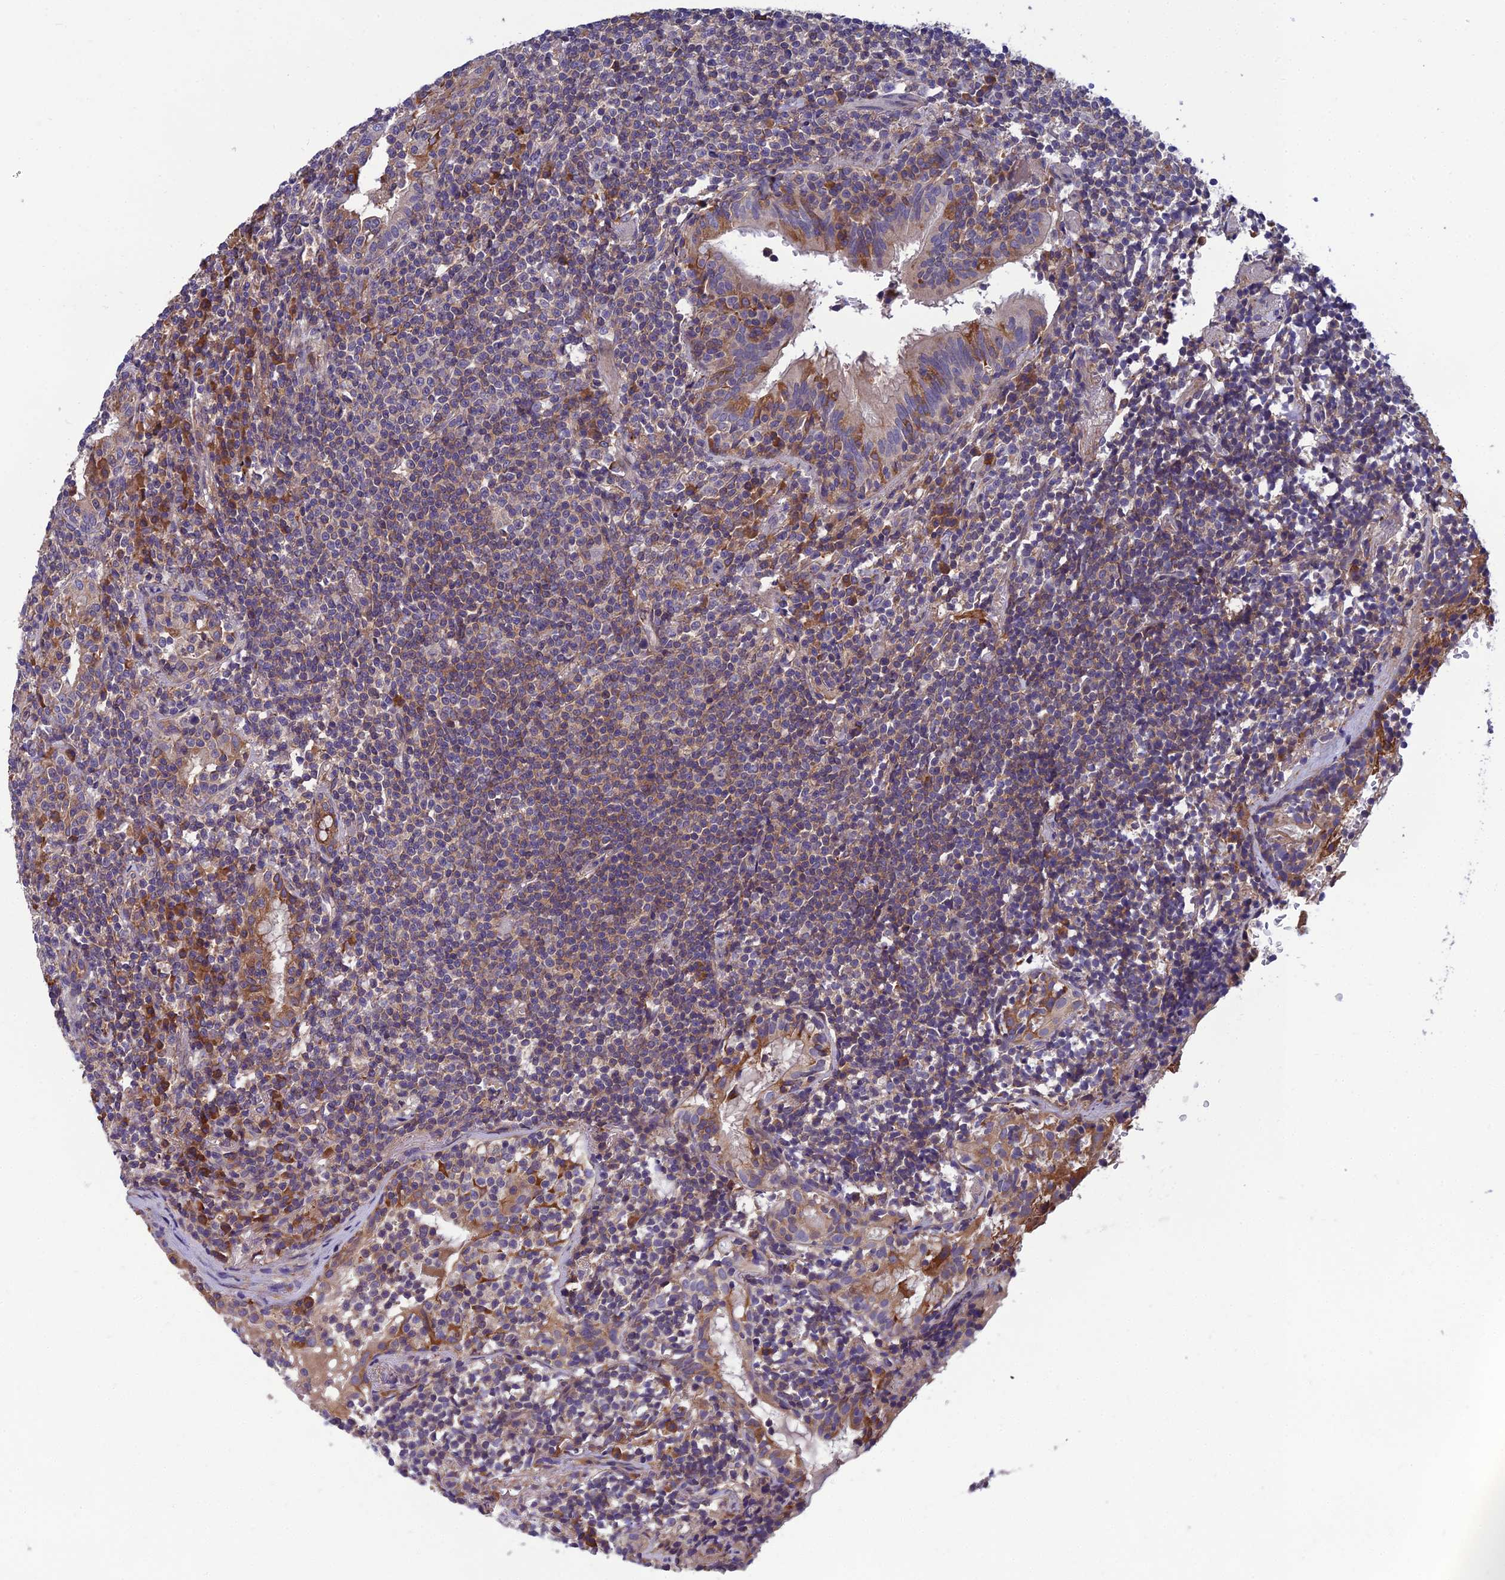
{"staining": {"intensity": "weak", "quantity": "<25%", "location": "cytoplasmic/membranous"}, "tissue": "lymphoma", "cell_type": "Tumor cells", "image_type": "cancer", "snomed": [{"axis": "morphology", "description": "Malignant lymphoma, non-Hodgkin's type, Low grade"}, {"axis": "topography", "description": "Lung"}], "caption": "Immunohistochemistry (IHC) of human malignant lymphoma, non-Hodgkin's type (low-grade) reveals no expression in tumor cells. Nuclei are stained in blue.", "gene": "UMAD1", "patient": {"sex": "female", "age": 71}}